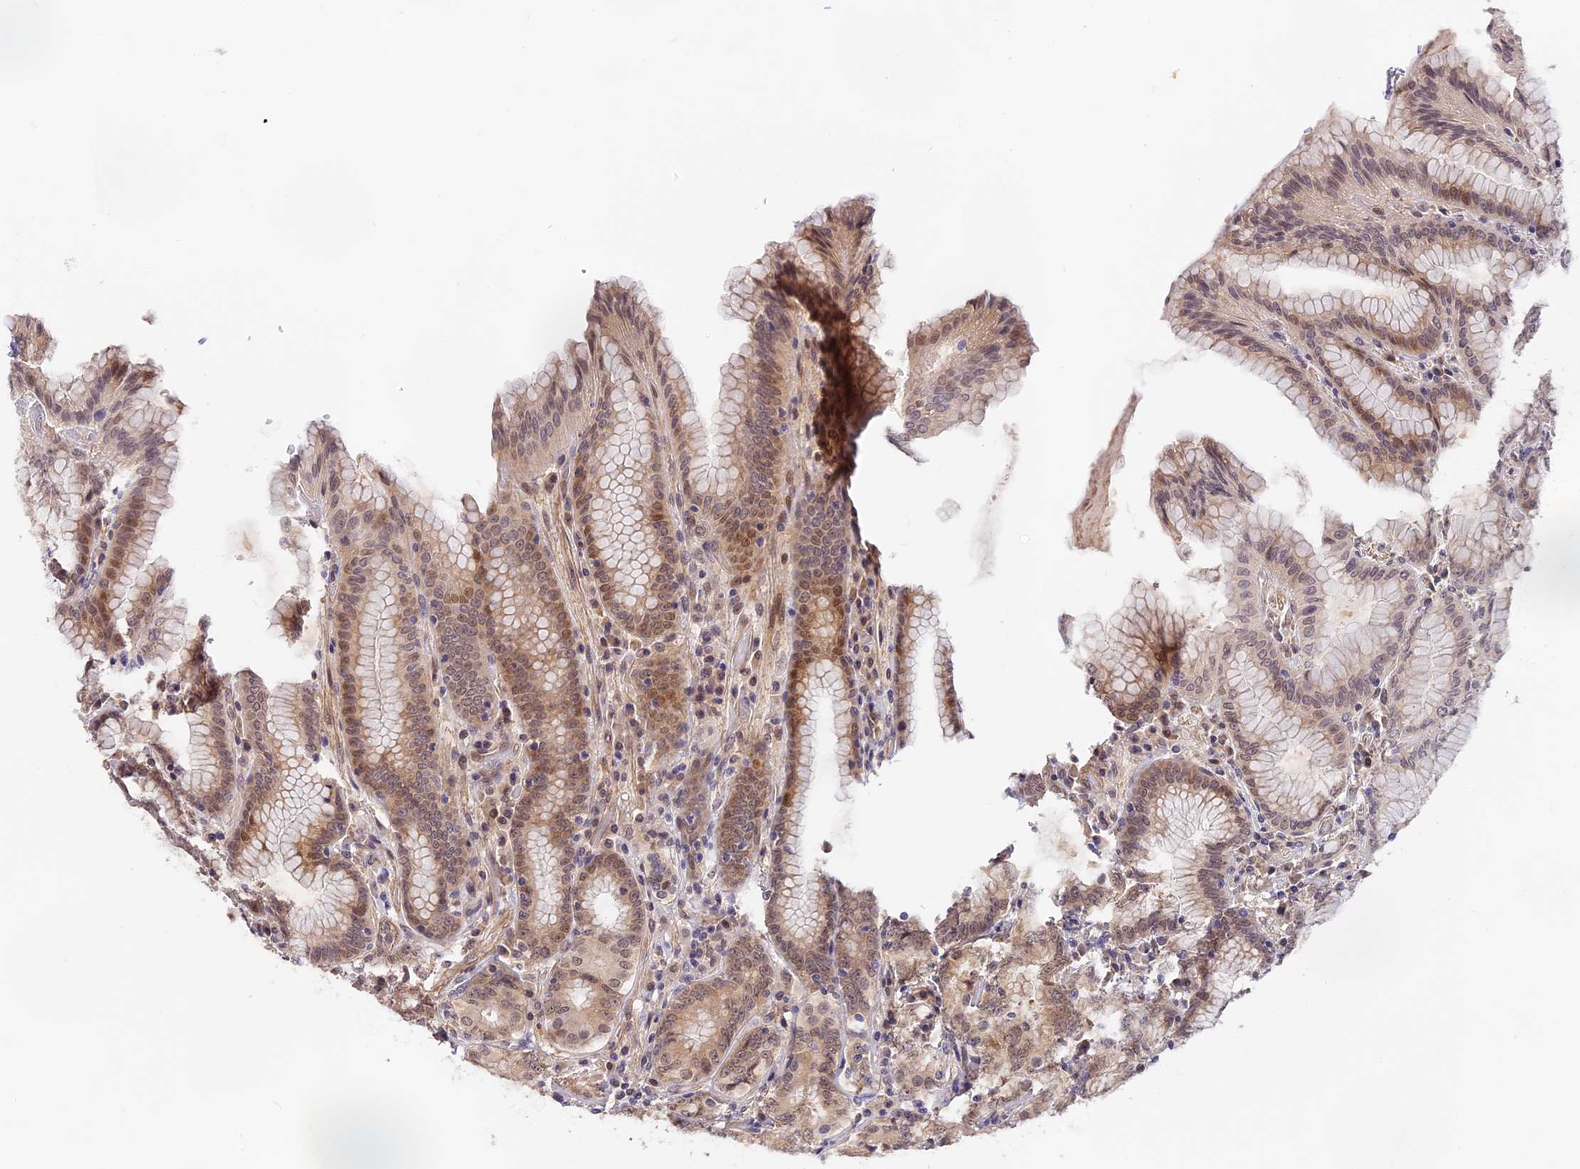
{"staining": {"intensity": "moderate", "quantity": ">75%", "location": "cytoplasmic/membranous,nuclear"}, "tissue": "stomach", "cell_type": "Glandular cells", "image_type": "normal", "snomed": [{"axis": "morphology", "description": "Normal tissue, NOS"}, {"axis": "topography", "description": "Stomach, upper"}, {"axis": "topography", "description": "Stomach, lower"}], "caption": "Protein staining demonstrates moderate cytoplasmic/membranous,nuclear staining in about >75% of glandular cells in unremarkable stomach.", "gene": "IMPACT", "patient": {"sex": "female", "age": 76}}